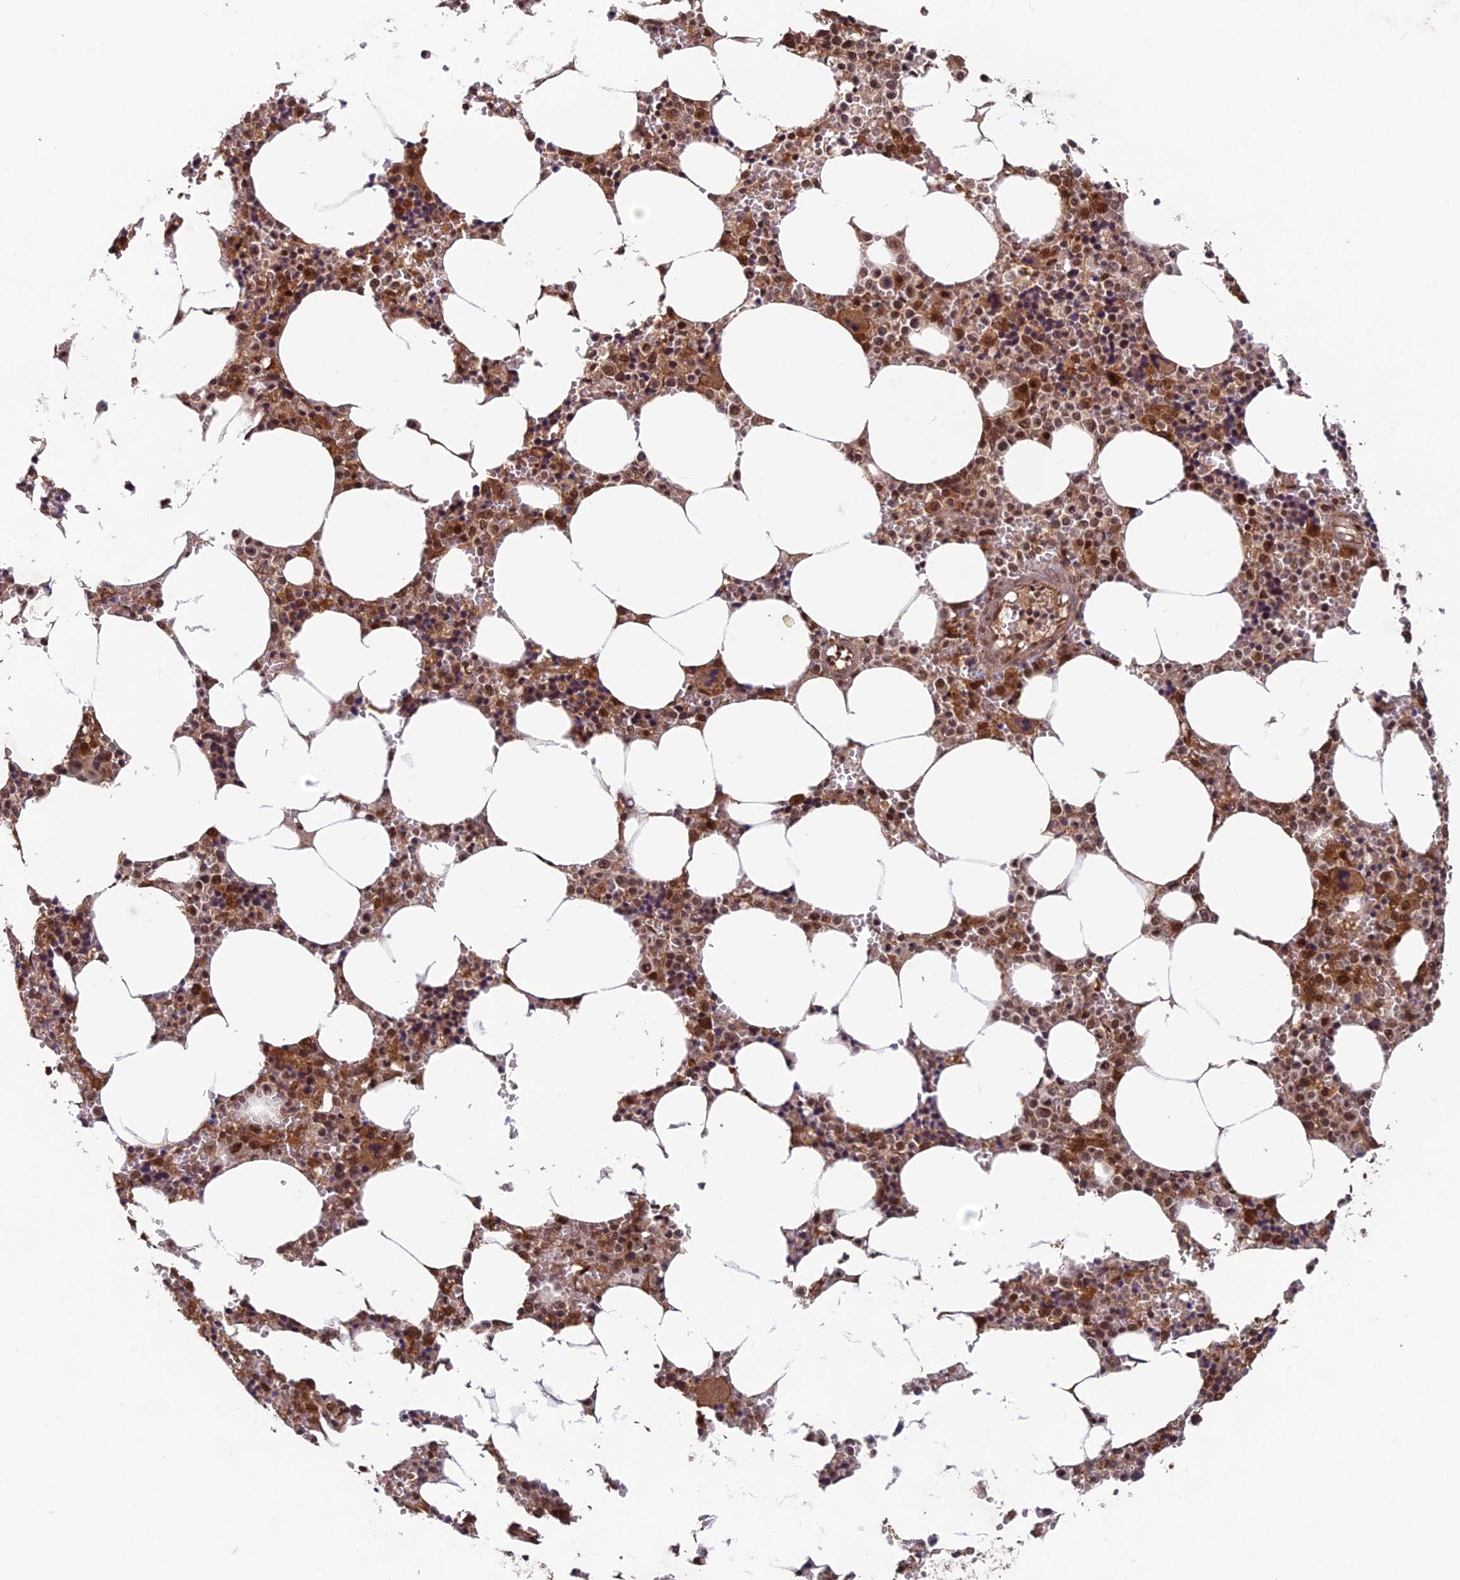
{"staining": {"intensity": "moderate", "quantity": ">75%", "location": "cytoplasmic/membranous,nuclear"}, "tissue": "bone marrow", "cell_type": "Hematopoietic cells", "image_type": "normal", "snomed": [{"axis": "morphology", "description": "Normal tissue, NOS"}, {"axis": "topography", "description": "Bone marrow"}], "caption": "Protein expression analysis of benign bone marrow displays moderate cytoplasmic/membranous,nuclear staining in about >75% of hematopoietic cells.", "gene": "FAM53C", "patient": {"sex": "male", "age": 70}}